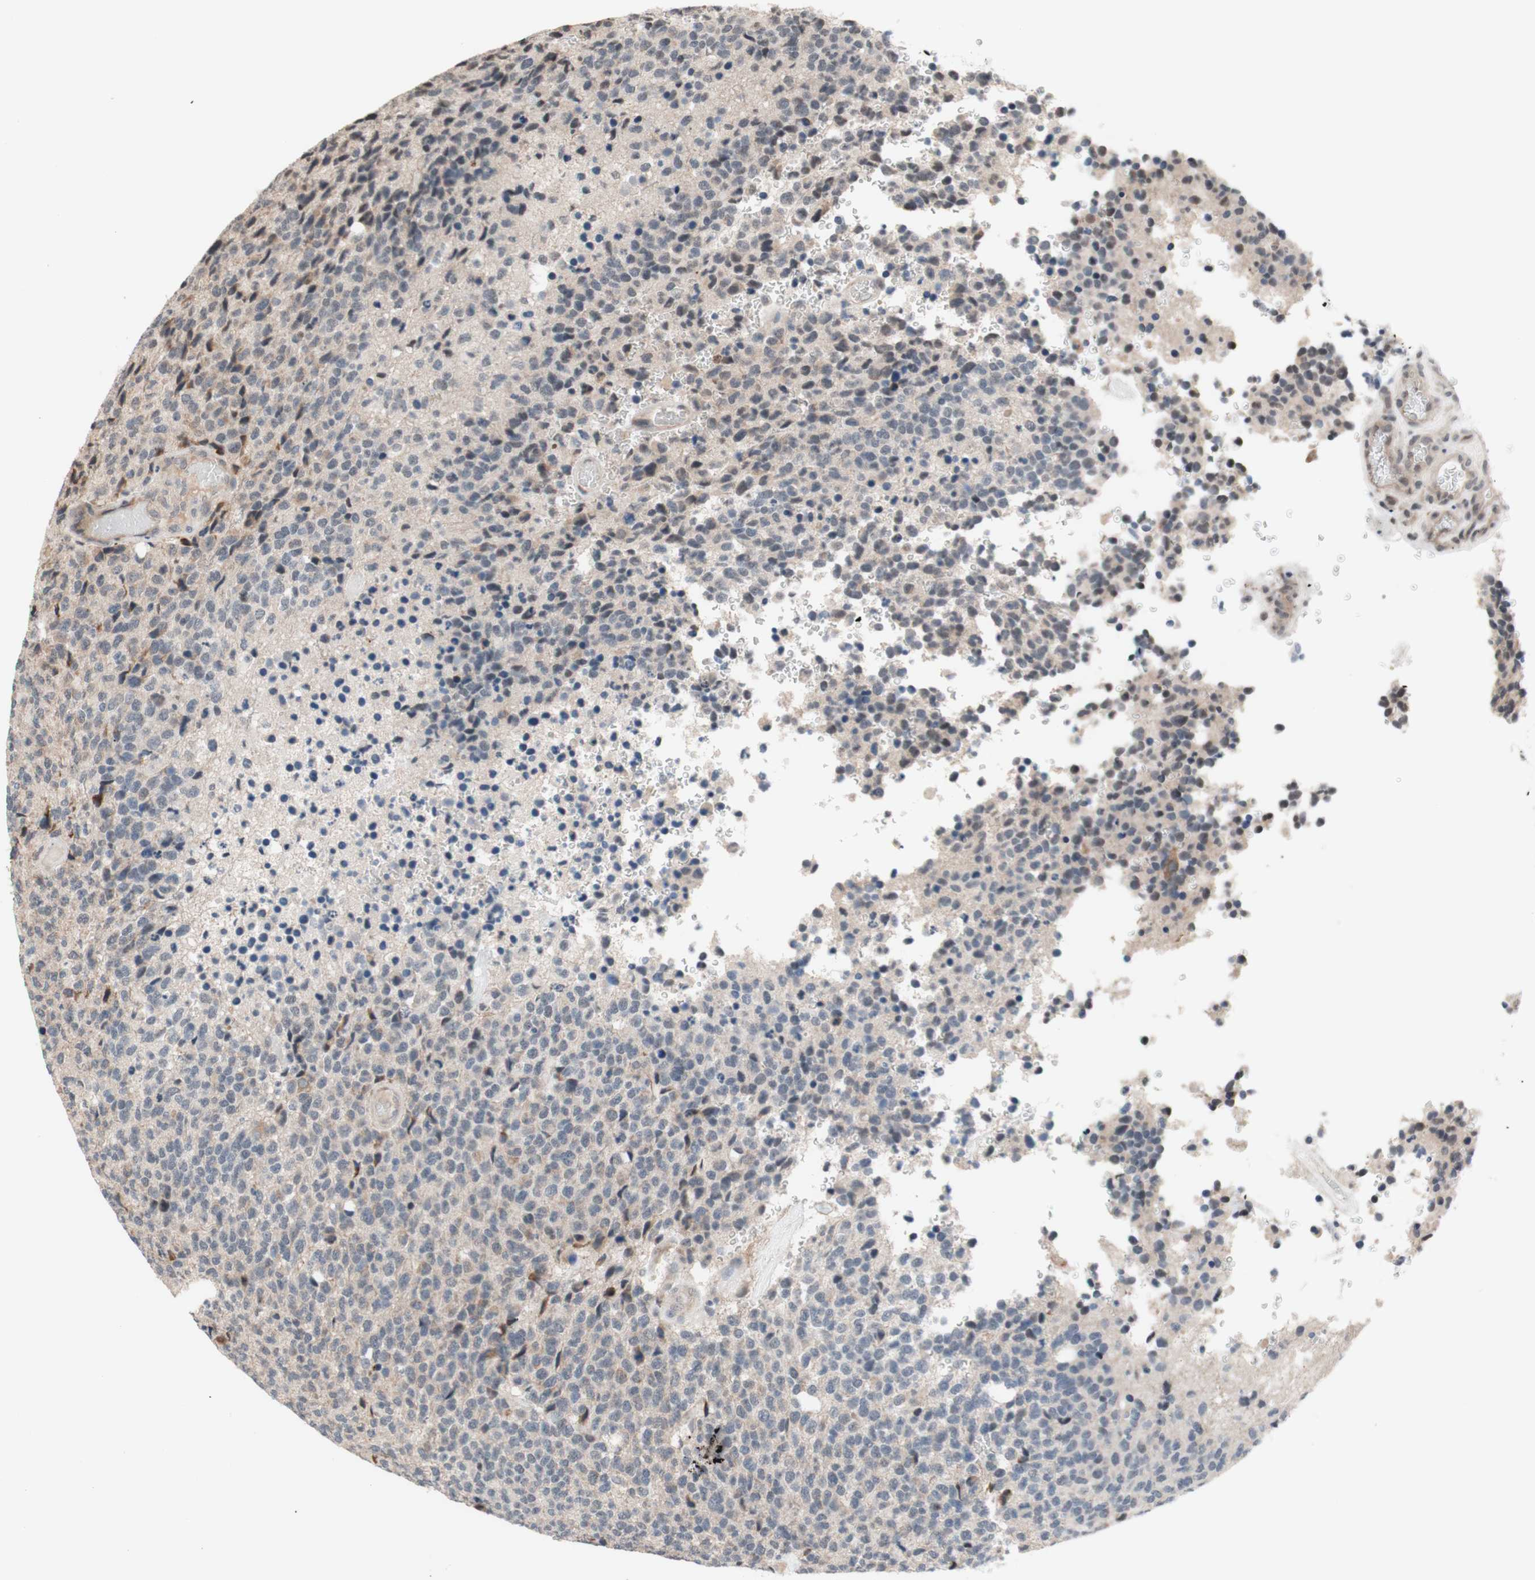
{"staining": {"intensity": "negative", "quantity": "none", "location": "none"}, "tissue": "glioma", "cell_type": "Tumor cells", "image_type": "cancer", "snomed": [{"axis": "morphology", "description": "Glioma, malignant, High grade"}, {"axis": "topography", "description": "pancreas cauda"}], "caption": "Immunohistochemistry of human high-grade glioma (malignant) shows no staining in tumor cells.", "gene": "CD55", "patient": {"sex": "male", "age": 60}}